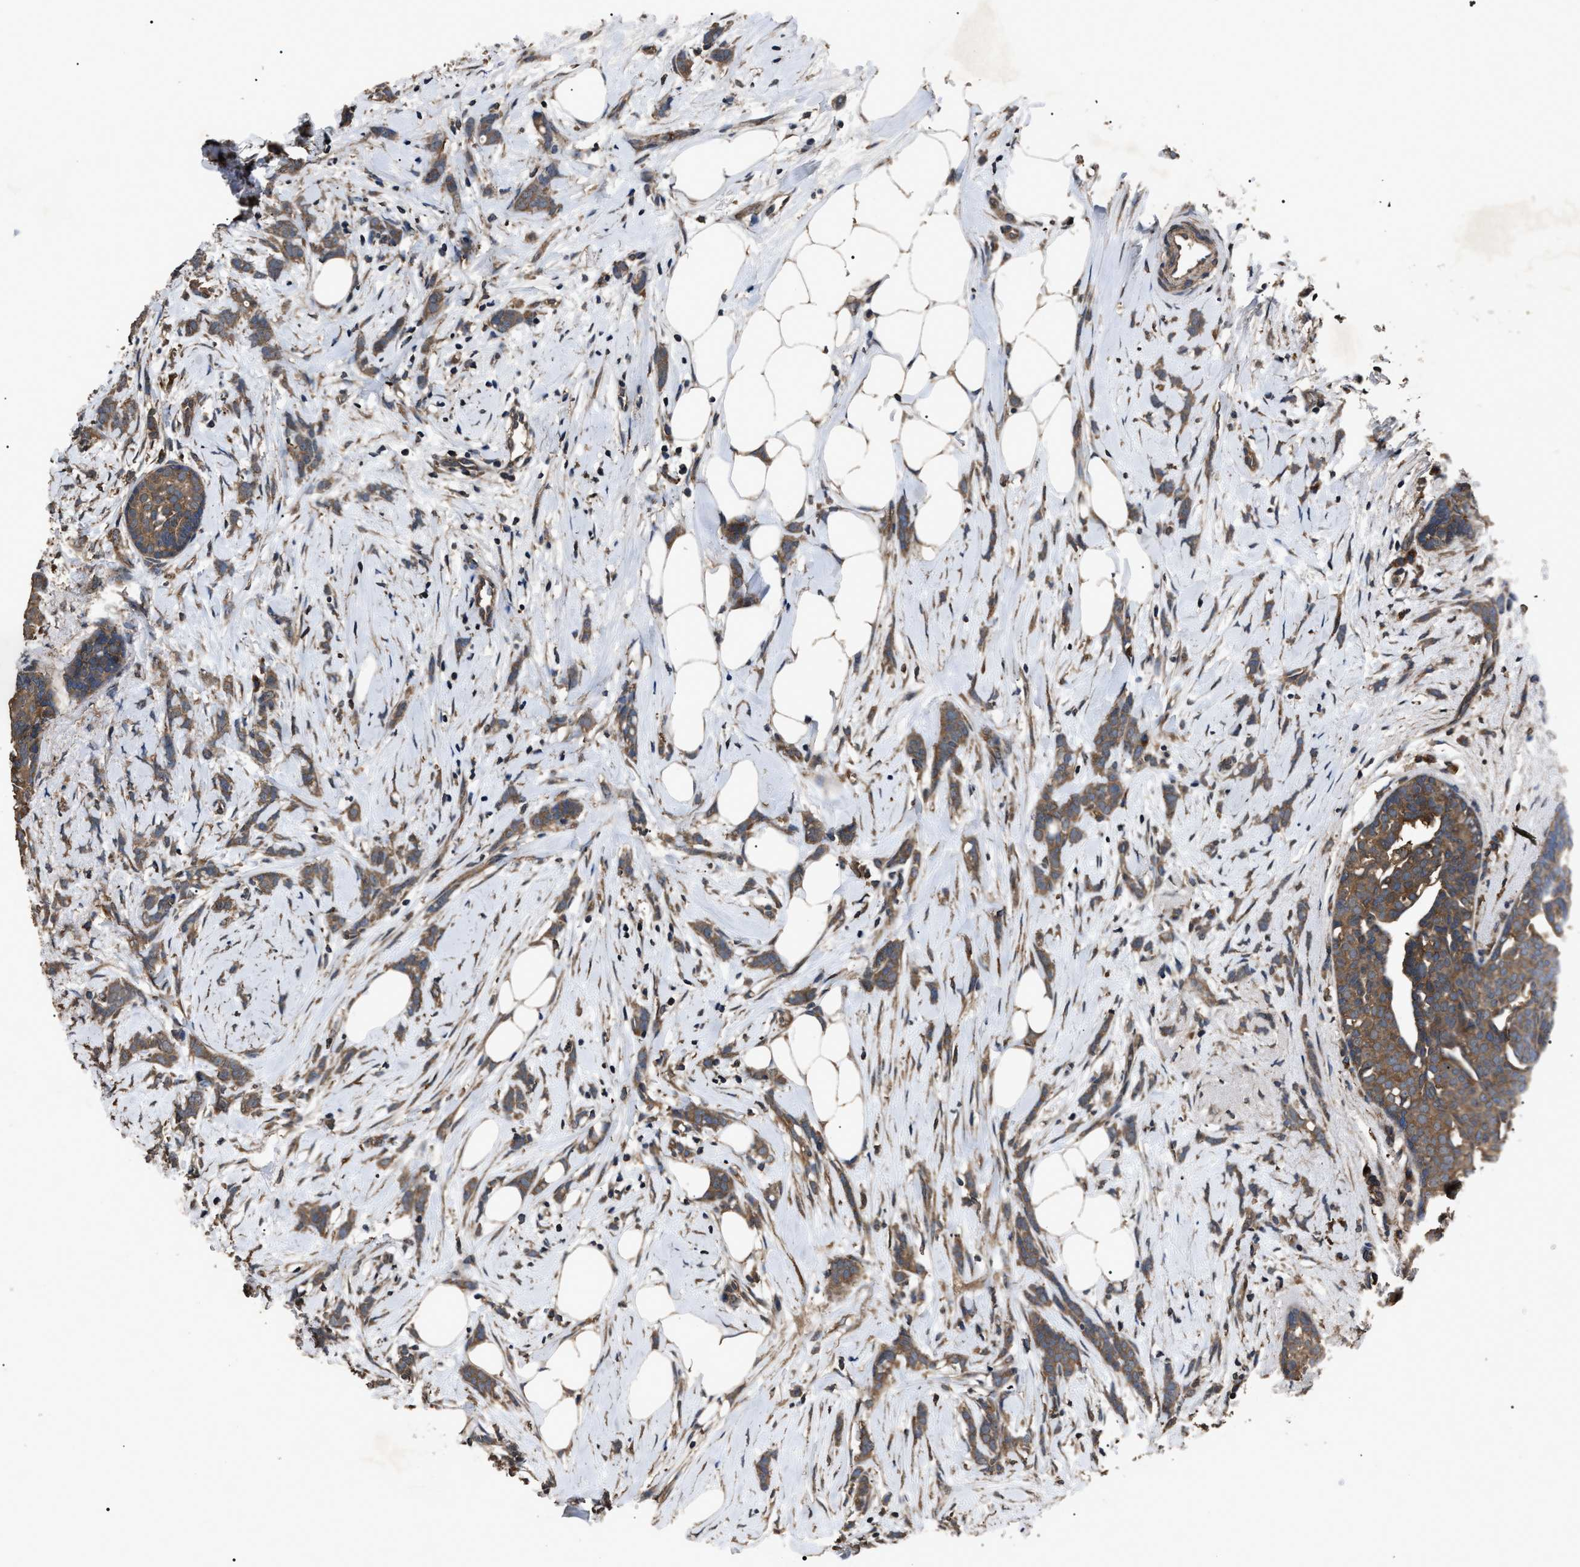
{"staining": {"intensity": "moderate", "quantity": ">75%", "location": "cytoplasmic/membranous"}, "tissue": "breast cancer", "cell_type": "Tumor cells", "image_type": "cancer", "snomed": [{"axis": "morphology", "description": "Lobular carcinoma, in situ"}, {"axis": "morphology", "description": "Lobular carcinoma"}, {"axis": "topography", "description": "Breast"}], "caption": "Human lobular carcinoma in situ (breast) stained with a brown dye demonstrates moderate cytoplasmic/membranous positive staining in approximately >75% of tumor cells.", "gene": "RNF216", "patient": {"sex": "female", "age": 41}}